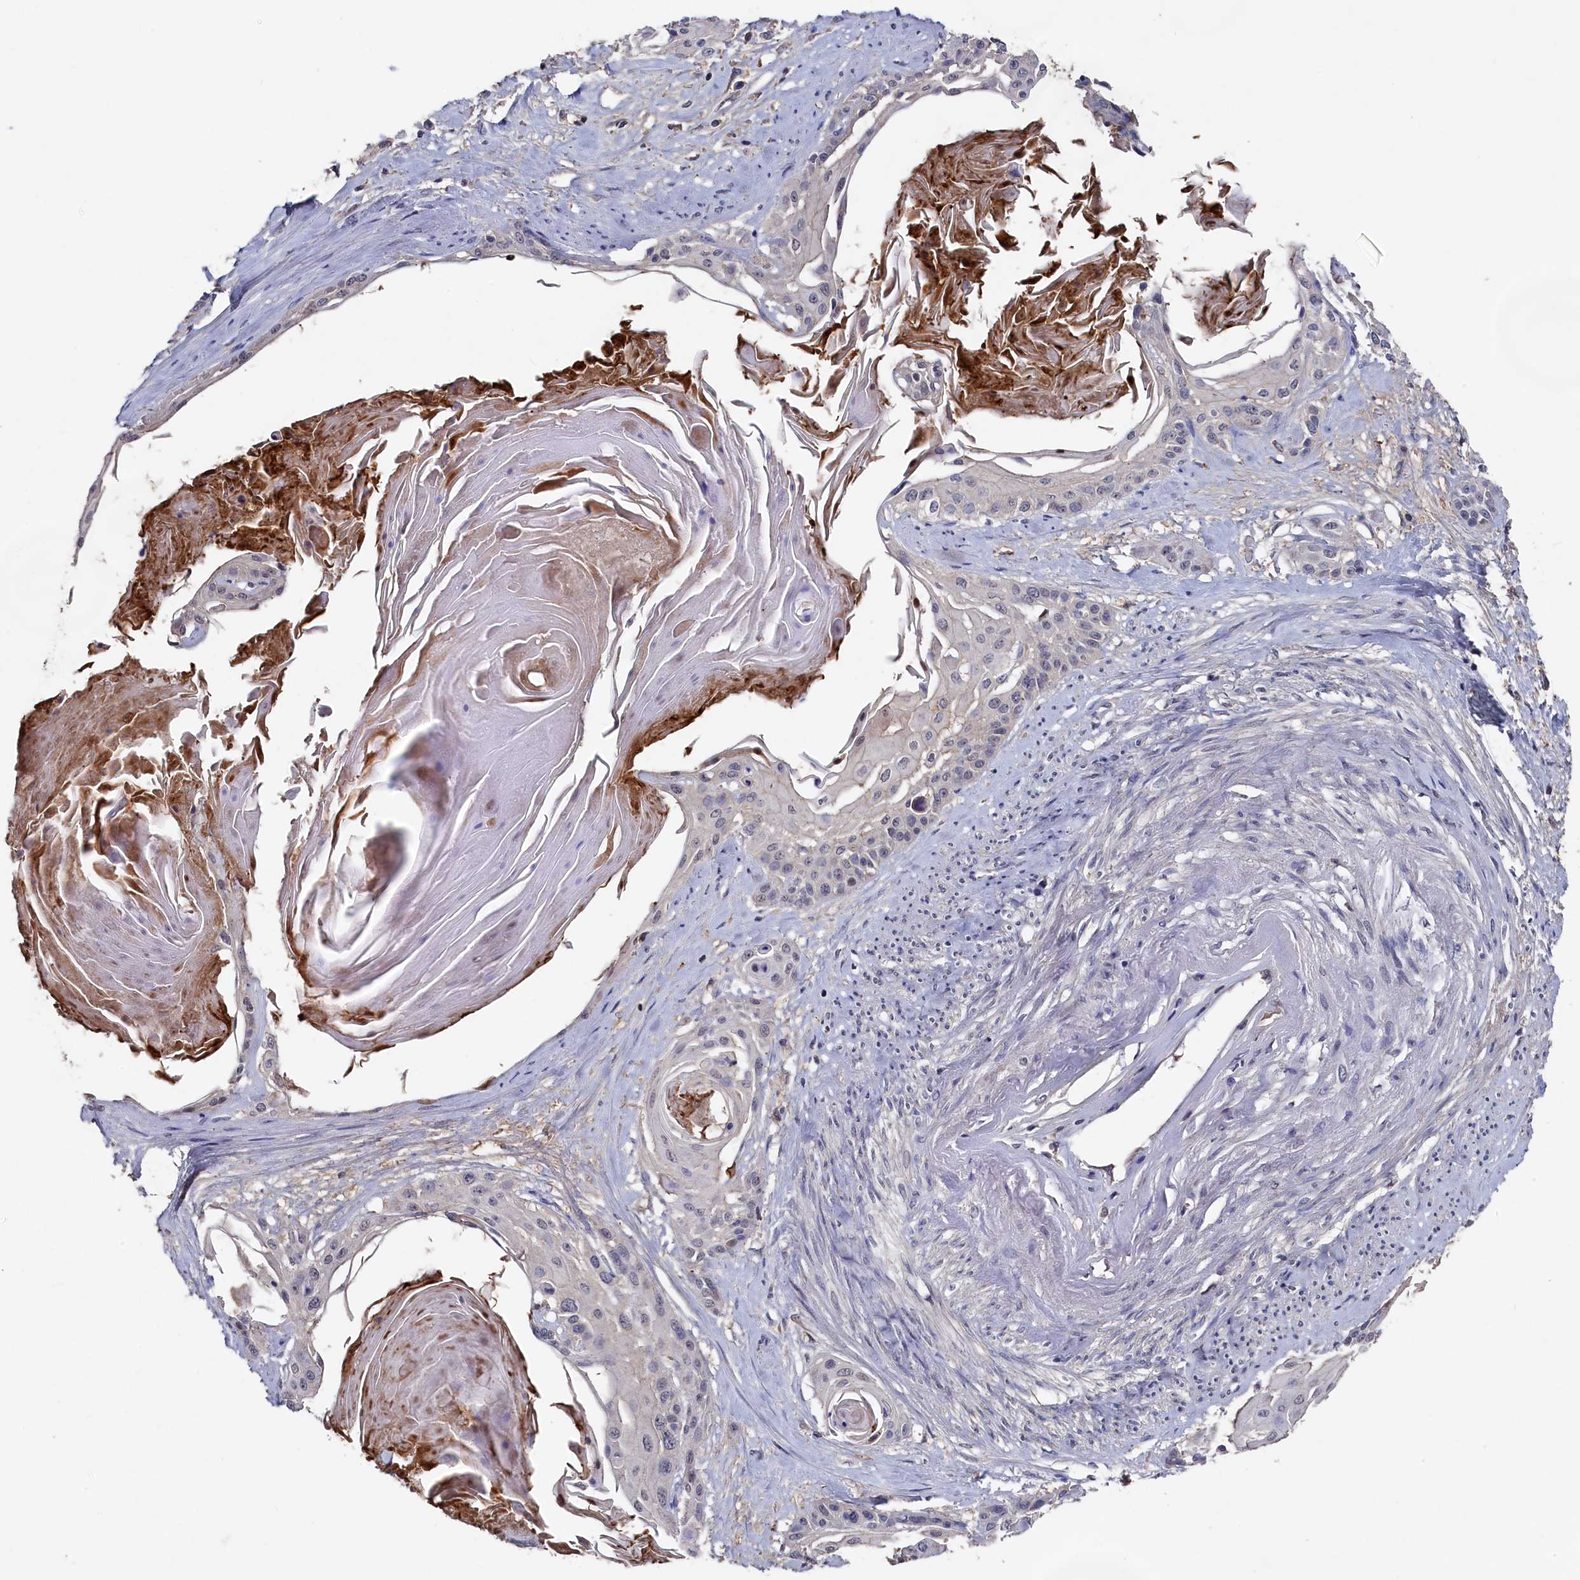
{"staining": {"intensity": "negative", "quantity": "none", "location": "none"}, "tissue": "cervical cancer", "cell_type": "Tumor cells", "image_type": "cancer", "snomed": [{"axis": "morphology", "description": "Squamous cell carcinoma, NOS"}, {"axis": "topography", "description": "Cervix"}], "caption": "High magnification brightfield microscopy of cervical cancer stained with DAB (3,3'-diaminobenzidine) (brown) and counterstained with hematoxylin (blue): tumor cells show no significant staining.", "gene": "TMC5", "patient": {"sex": "female", "age": 57}}